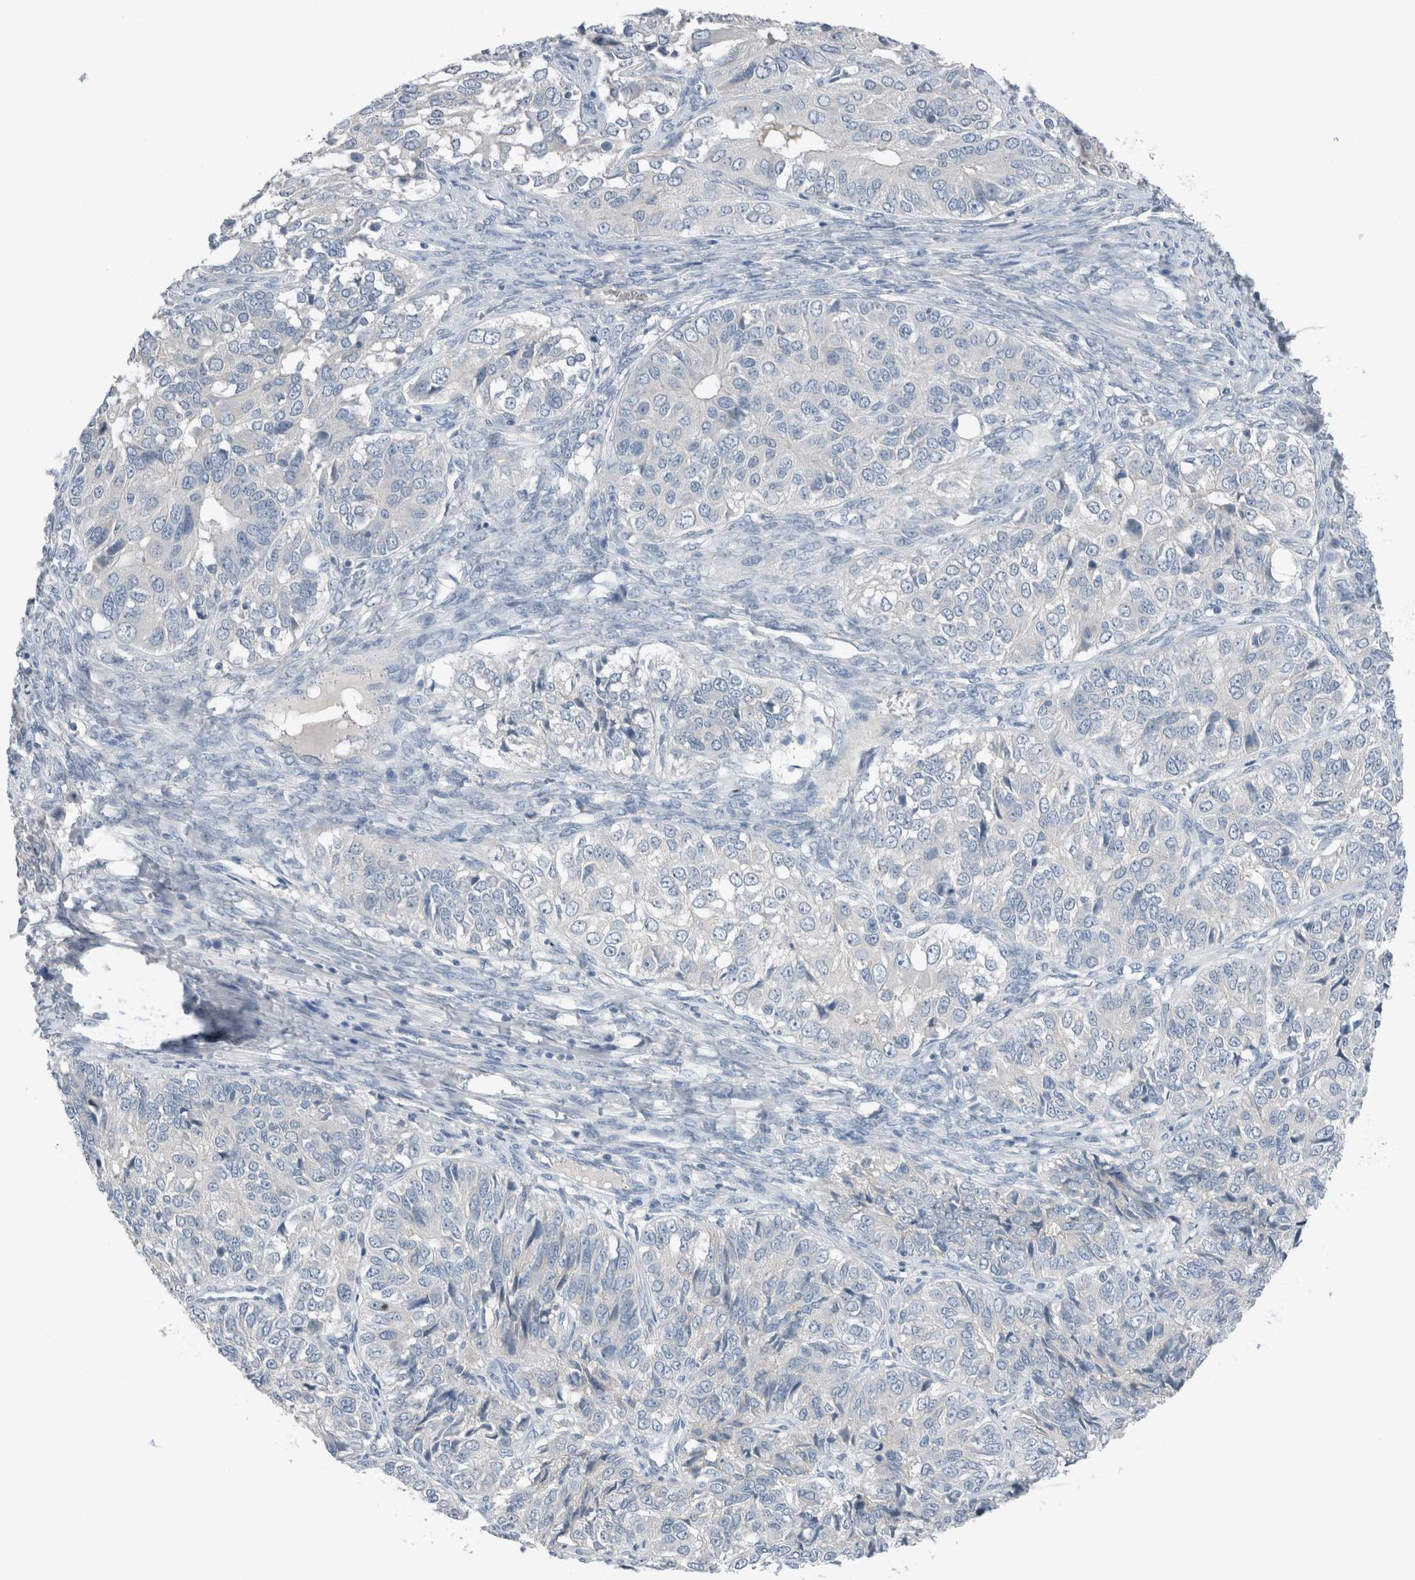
{"staining": {"intensity": "negative", "quantity": "none", "location": "none"}, "tissue": "ovarian cancer", "cell_type": "Tumor cells", "image_type": "cancer", "snomed": [{"axis": "morphology", "description": "Carcinoma, endometroid"}, {"axis": "topography", "description": "Ovary"}], "caption": "Immunohistochemistry (IHC) image of human endometroid carcinoma (ovarian) stained for a protein (brown), which demonstrates no positivity in tumor cells.", "gene": "DUOX1", "patient": {"sex": "female", "age": 51}}